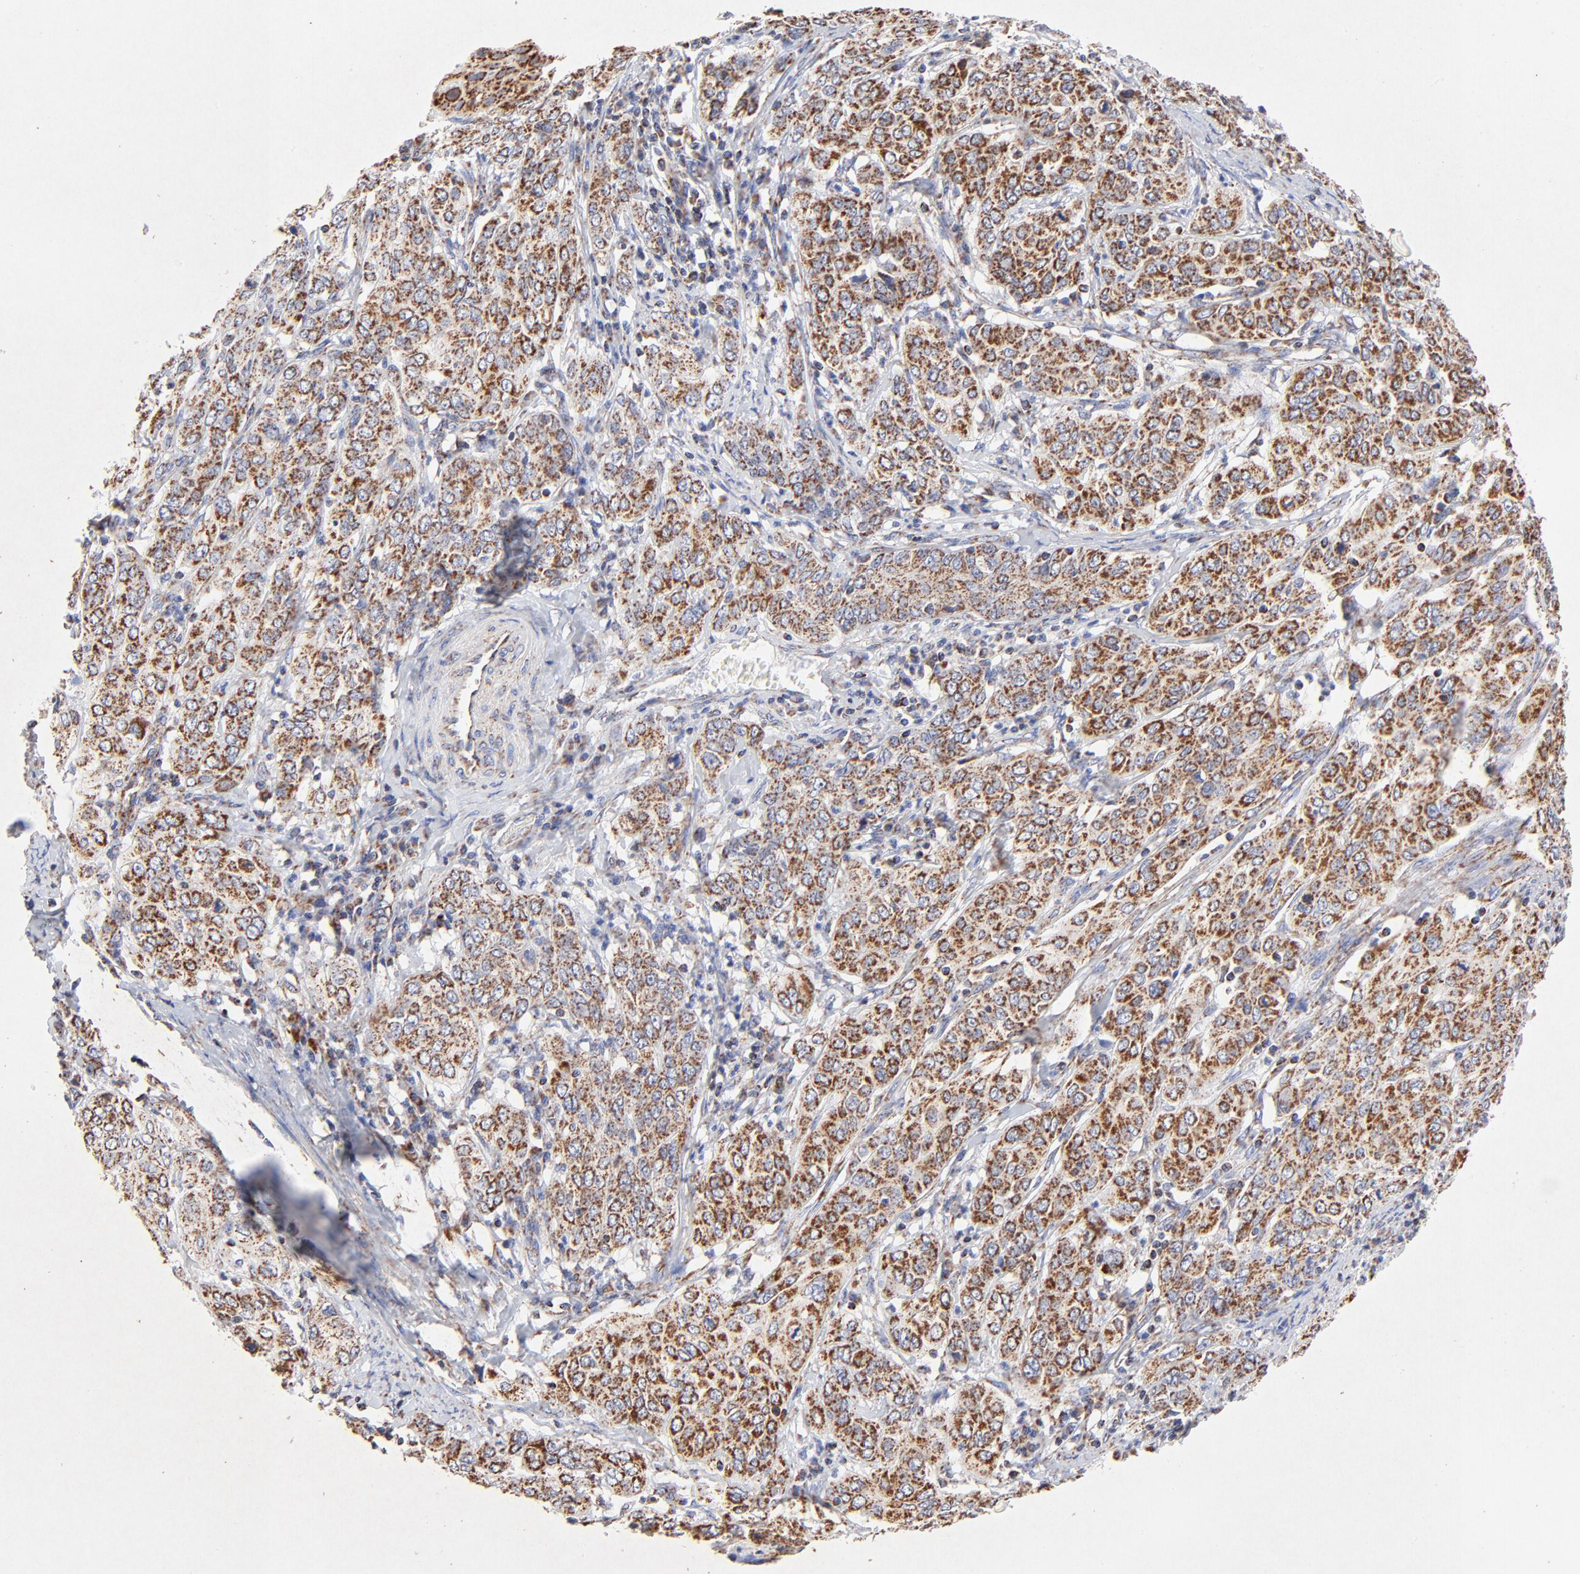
{"staining": {"intensity": "moderate", "quantity": ">75%", "location": "cytoplasmic/membranous"}, "tissue": "cervical cancer", "cell_type": "Tumor cells", "image_type": "cancer", "snomed": [{"axis": "morphology", "description": "Squamous cell carcinoma, NOS"}, {"axis": "topography", "description": "Cervix"}], "caption": "Immunohistochemical staining of human cervical cancer (squamous cell carcinoma) demonstrates medium levels of moderate cytoplasmic/membranous expression in about >75% of tumor cells.", "gene": "SSBP1", "patient": {"sex": "female", "age": 38}}